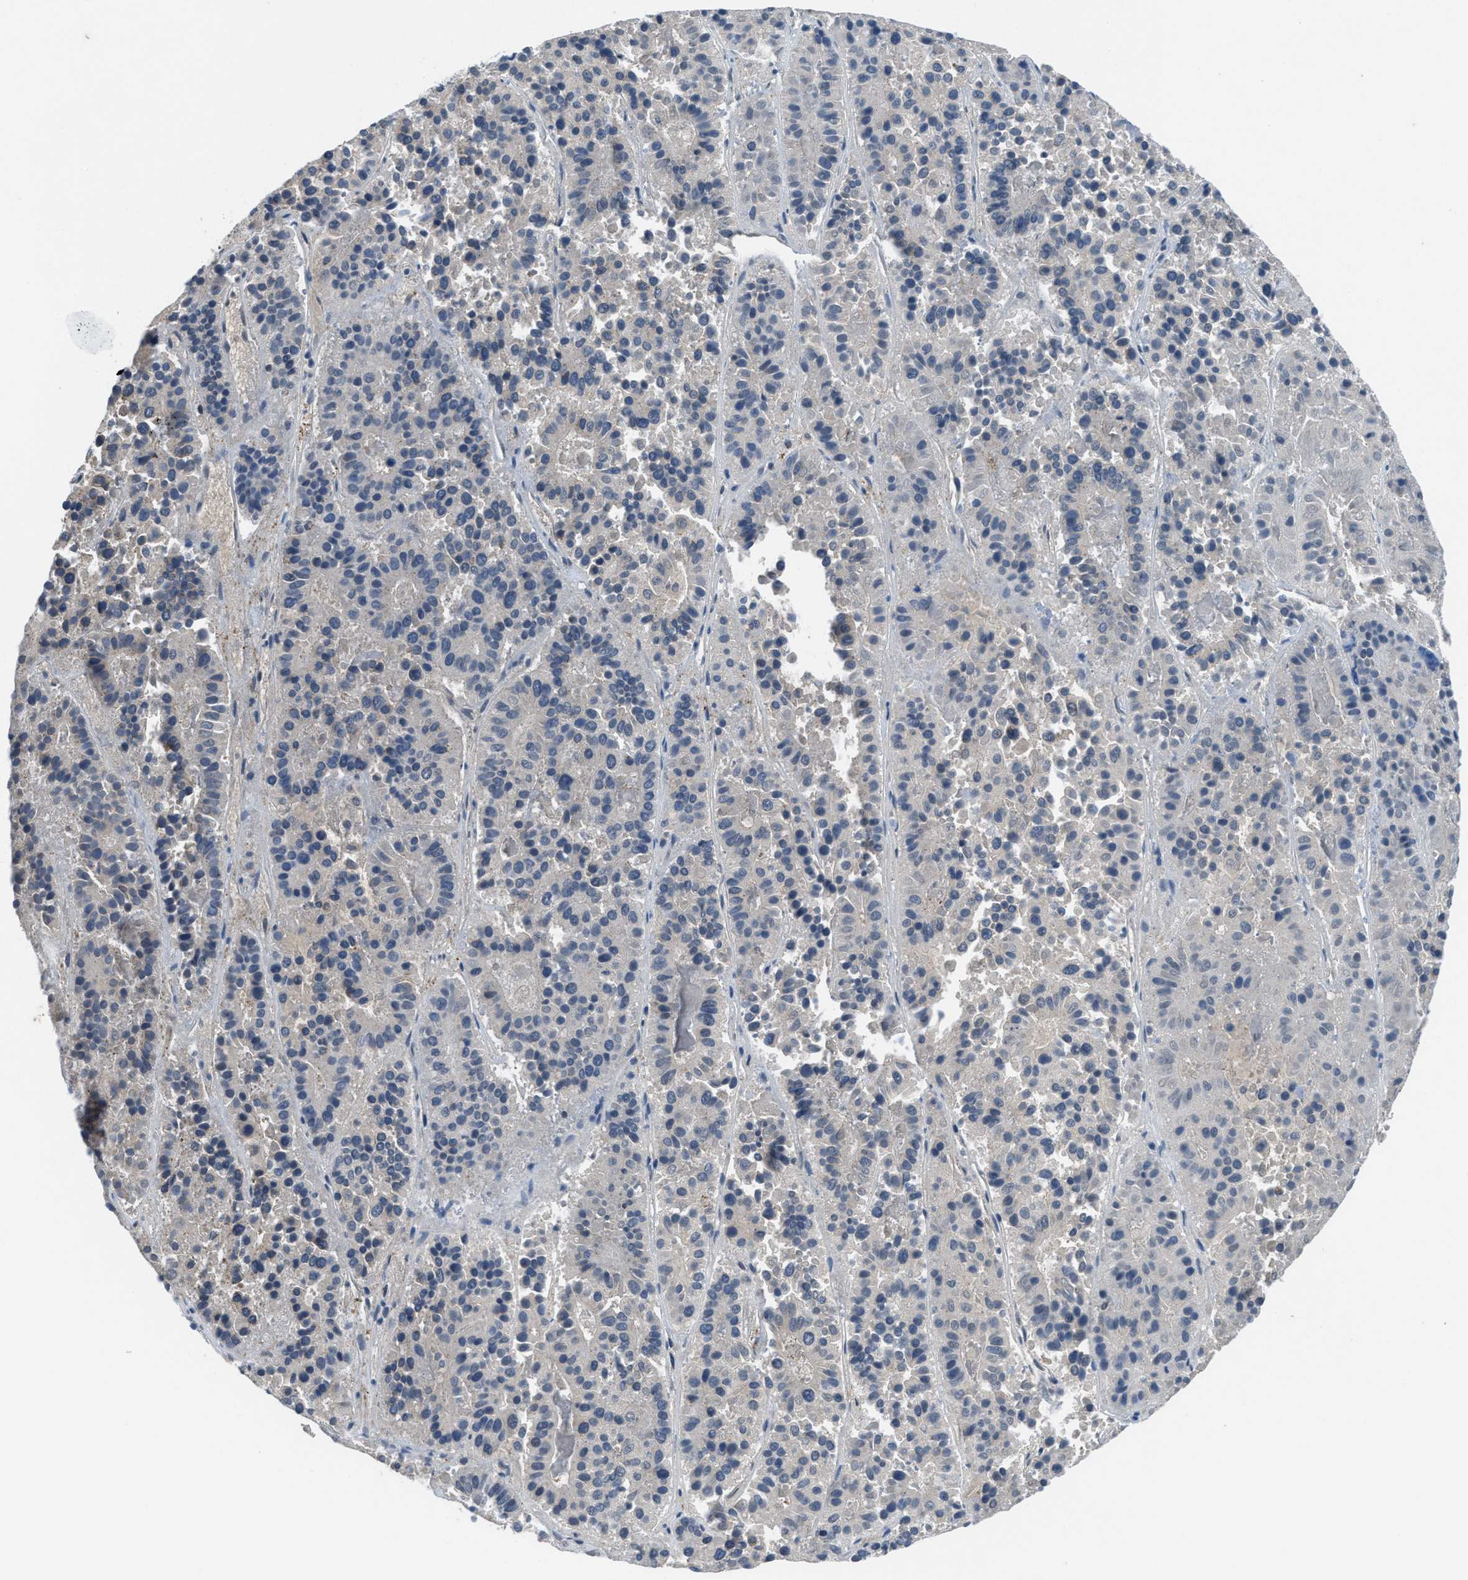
{"staining": {"intensity": "negative", "quantity": "none", "location": "none"}, "tissue": "pancreatic cancer", "cell_type": "Tumor cells", "image_type": "cancer", "snomed": [{"axis": "morphology", "description": "Adenocarcinoma, NOS"}, {"axis": "topography", "description": "Pancreas"}], "caption": "An IHC image of pancreatic adenocarcinoma is shown. There is no staining in tumor cells of pancreatic adenocarcinoma.", "gene": "BAZ2B", "patient": {"sex": "male", "age": 50}}